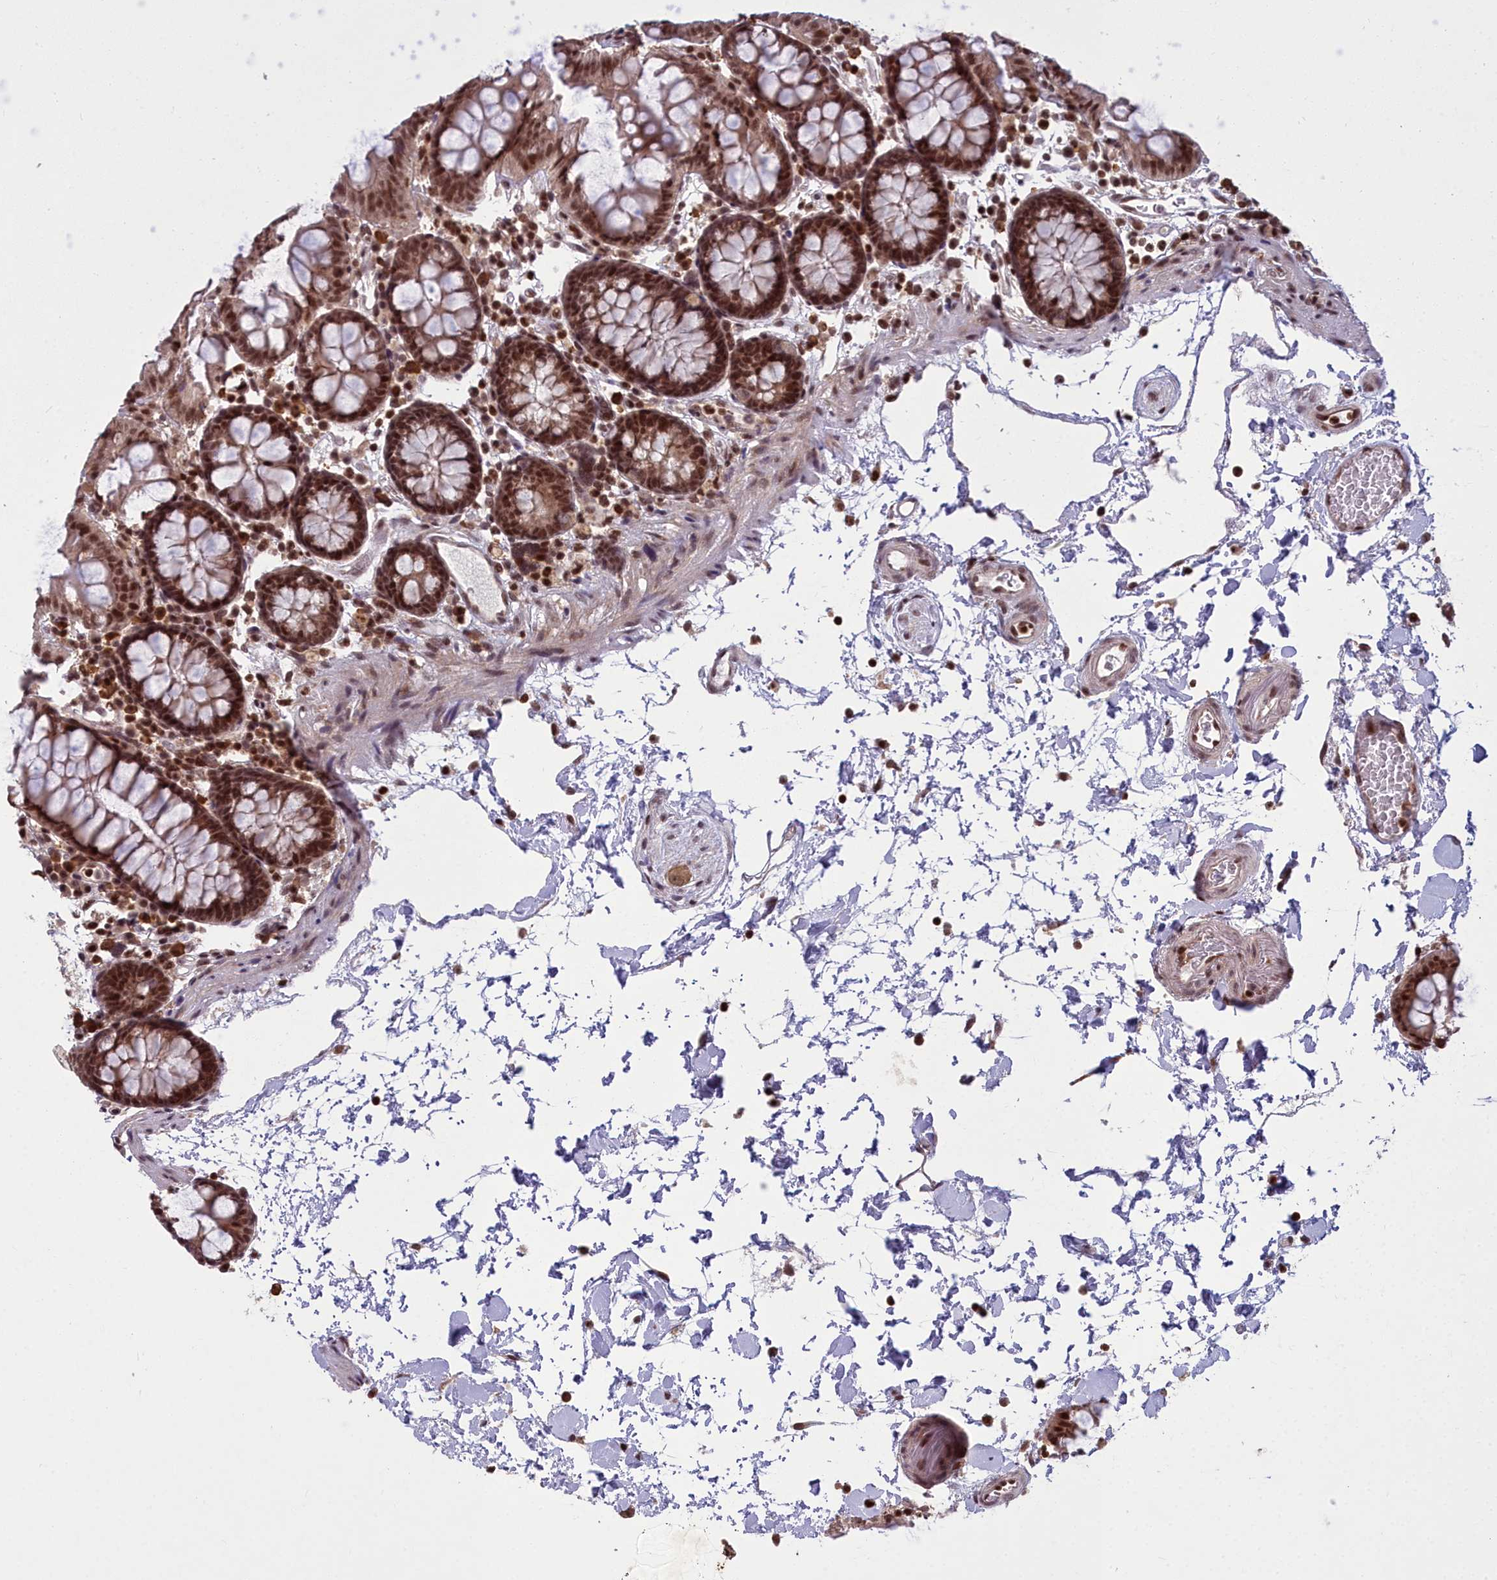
{"staining": {"intensity": "moderate", "quantity": ">75%", "location": "nuclear"}, "tissue": "colon", "cell_type": "Endothelial cells", "image_type": "normal", "snomed": [{"axis": "morphology", "description": "Normal tissue, NOS"}, {"axis": "topography", "description": "Colon"}], "caption": "This micrograph displays normal colon stained with immunohistochemistry to label a protein in brown. The nuclear of endothelial cells show moderate positivity for the protein. Nuclei are counter-stained blue.", "gene": "GMEB1", "patient": {"sex": "male", "age": 75}}